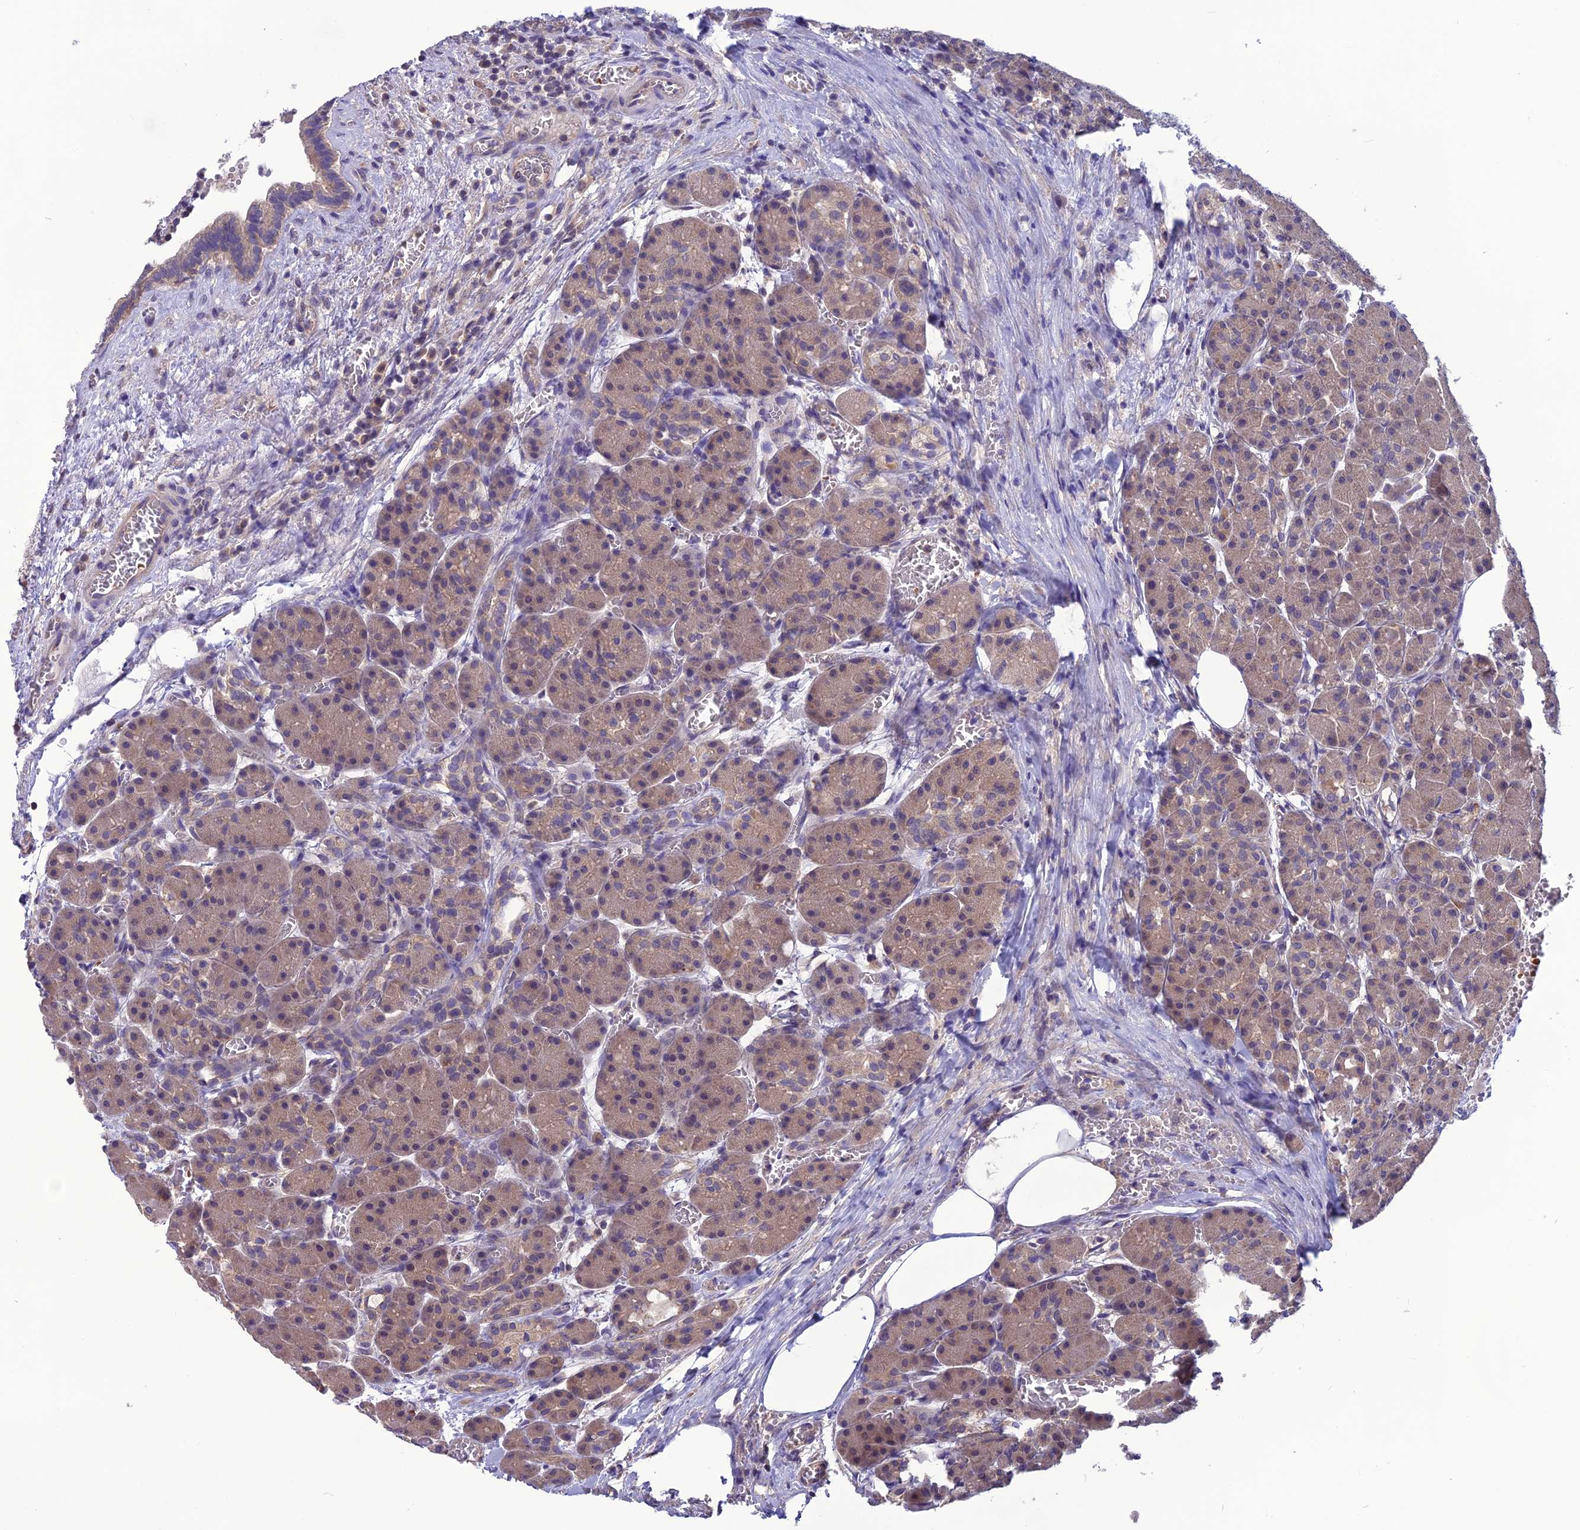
{"staining": {"intensity": "moderate", "quantity": "25%-75%", "location": "cytoplasmic/membranous"}, "tissue": "pancreas", "cell_type": "Exocrine glandular cells", "image_type": "normal", "snomed": [{"axis": "morphology", "description": "Normal tissue, NOS"}, {"axis": "topography", "description": "Pancreas"}], "caption": "A micrograph of human pancreas stained for a protein shows moderate cytoplasmic/membranous brown staining in exocrine glandular cells. (Stains: DAB (3,3'-diaminobenzidine) in brown, nuclei in blue, Microscopy: brightfield microscopy at high magnification).", "gene": "PSMF1", "patient": {"sex": "male", "age": 63}}